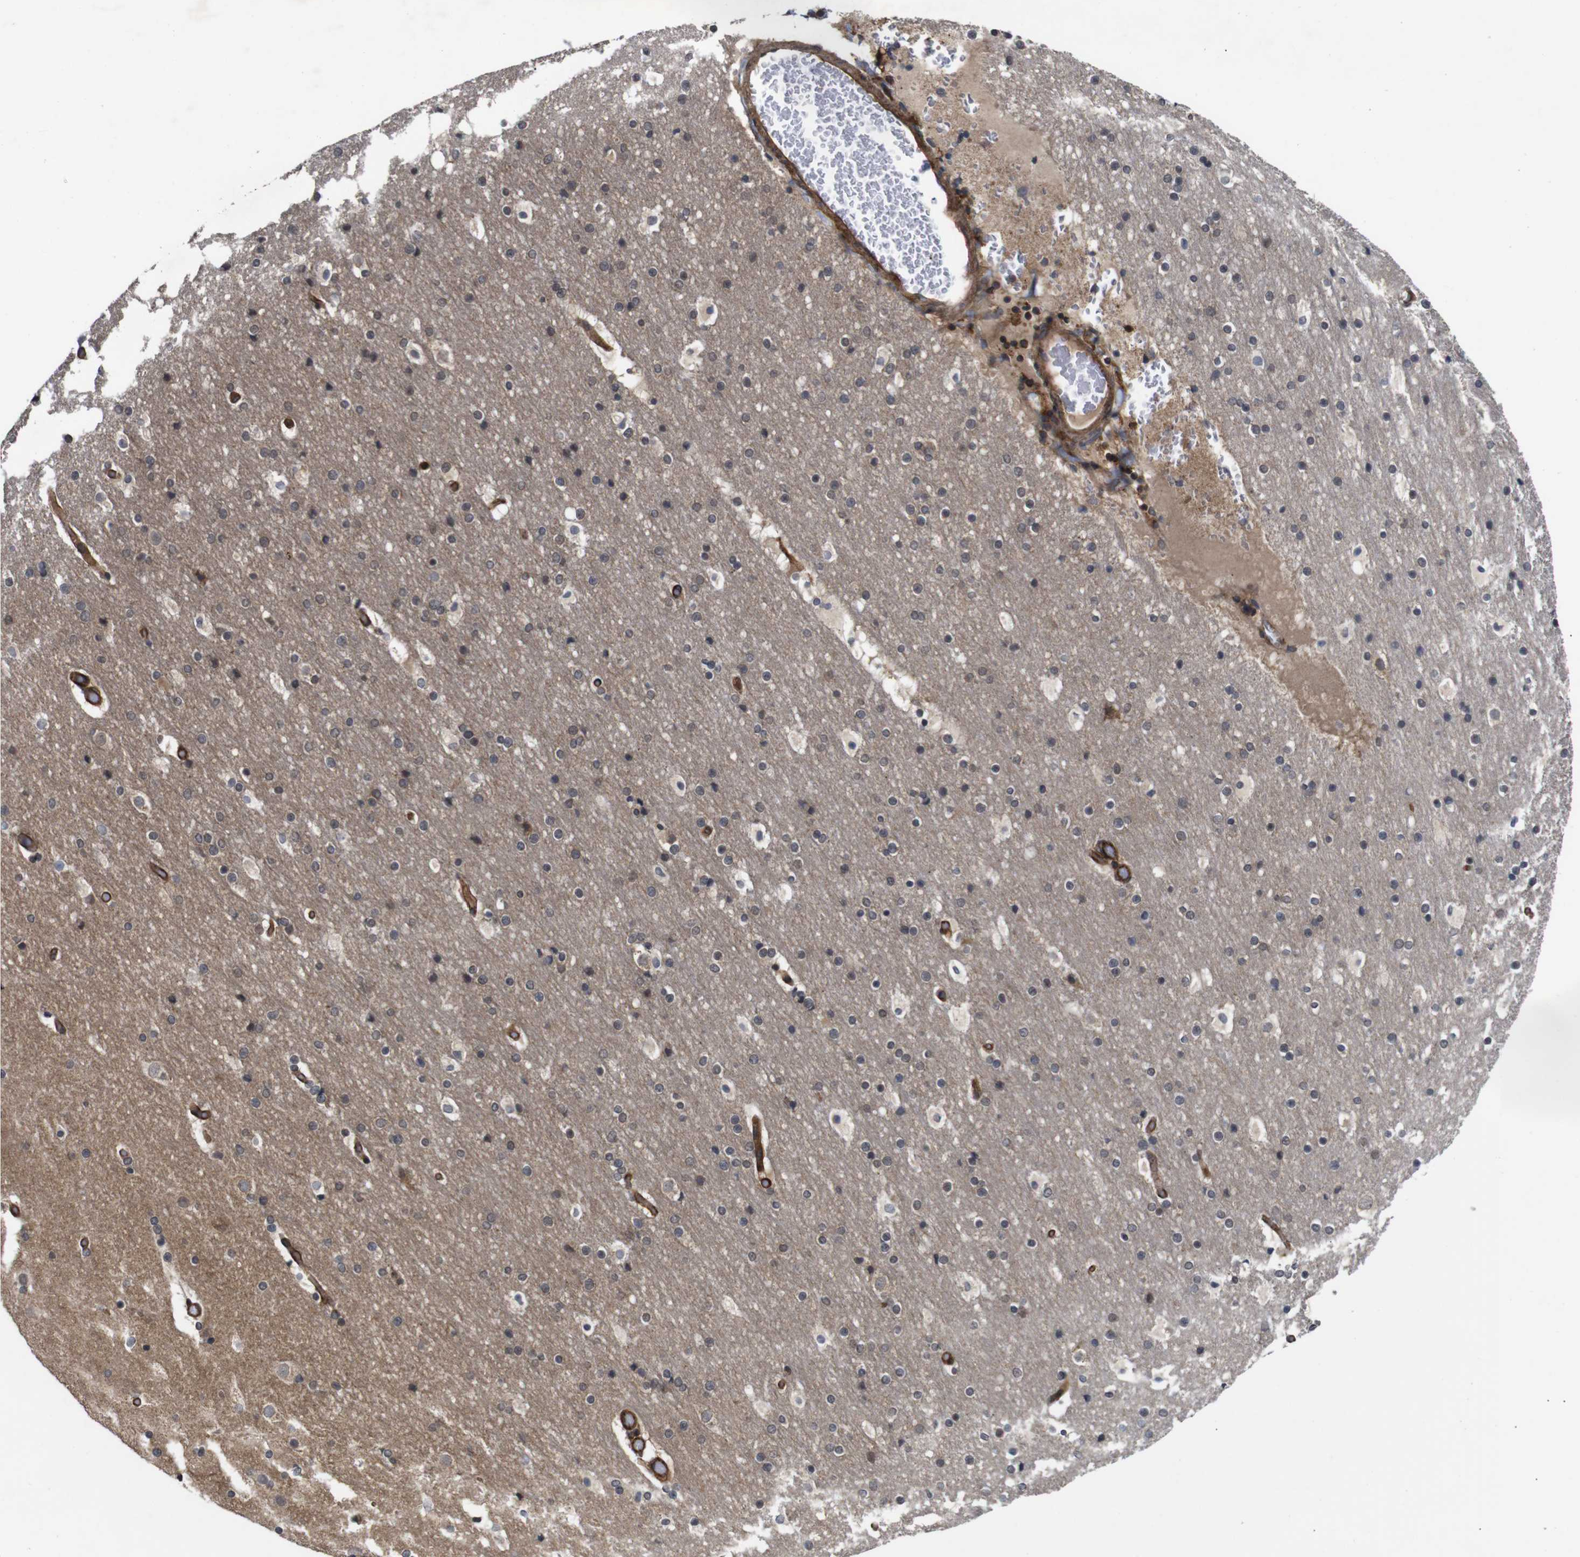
{"staining": {"intensity": "strong", "quantity": ">75%", "location": "cytoplasmic/membranous"}, "tissue": "cerebral cortex", "cell_type": "Endothelial cells", "image_type": "normal", "snomed": [{"axis": "morphology", "description": "Normal tissue, NOS"}, {"axis": "topography", "description": "Cerebral cortex"}], "caption": "IHC micrograph of benign cerebral cortex: cerebral cortex stained using IHC reveals high levels of strong protein expression localized specifically in the cytoplasmic/membranous of endothelial cells, appearing as a cytoplasmic/membranous brown color.", "gene": "NANOS1", "patient": {"sex": "male", "age": 57}}